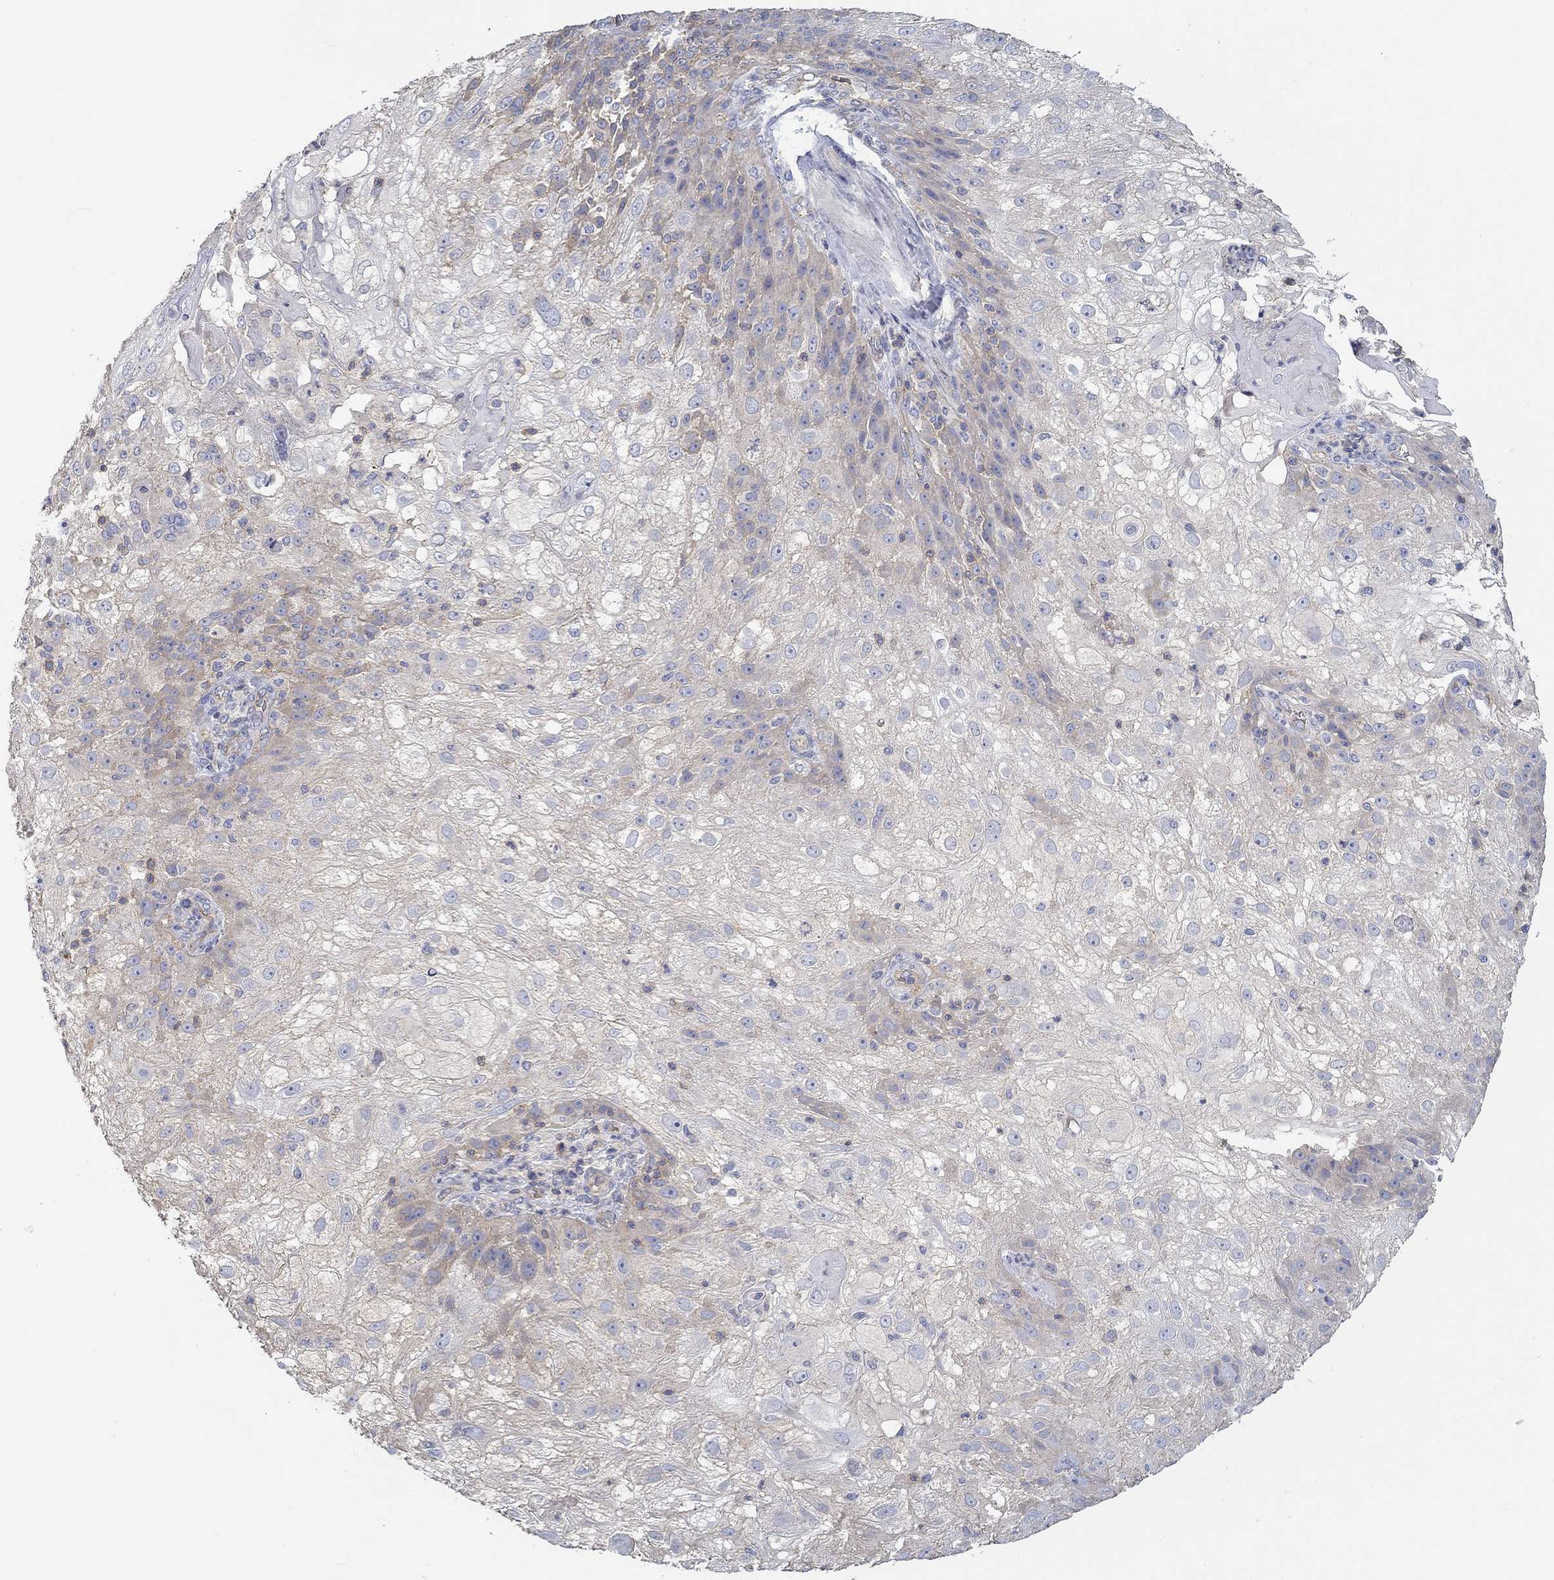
{"staining": {"intensity": "weak", "quantity": "<25%", "location": "cytoplasmic/membranous"}, "tissue": "skin cancer", "cell_type": "Tumor cells", "image_type": "cancer", "snomed": [{"axis": "morphology", "description": "Normal tissue, NOS"}, {"axis": "morphology", "description": "Squamous cell carcinoma, NOS"}, {"axis": "topography", "description": "Skin"}], "caption": "Tumor cells are negative for brown protein staining in skin squamous cell carcinoma. Brightfield microscopy of immunohistochemistry (IHC) stained with DAB (brown) and hematoxylin (blue), captured at high magnification.", "gene": "BBOF1", "patient": {"sex": "female", "age": 83}}